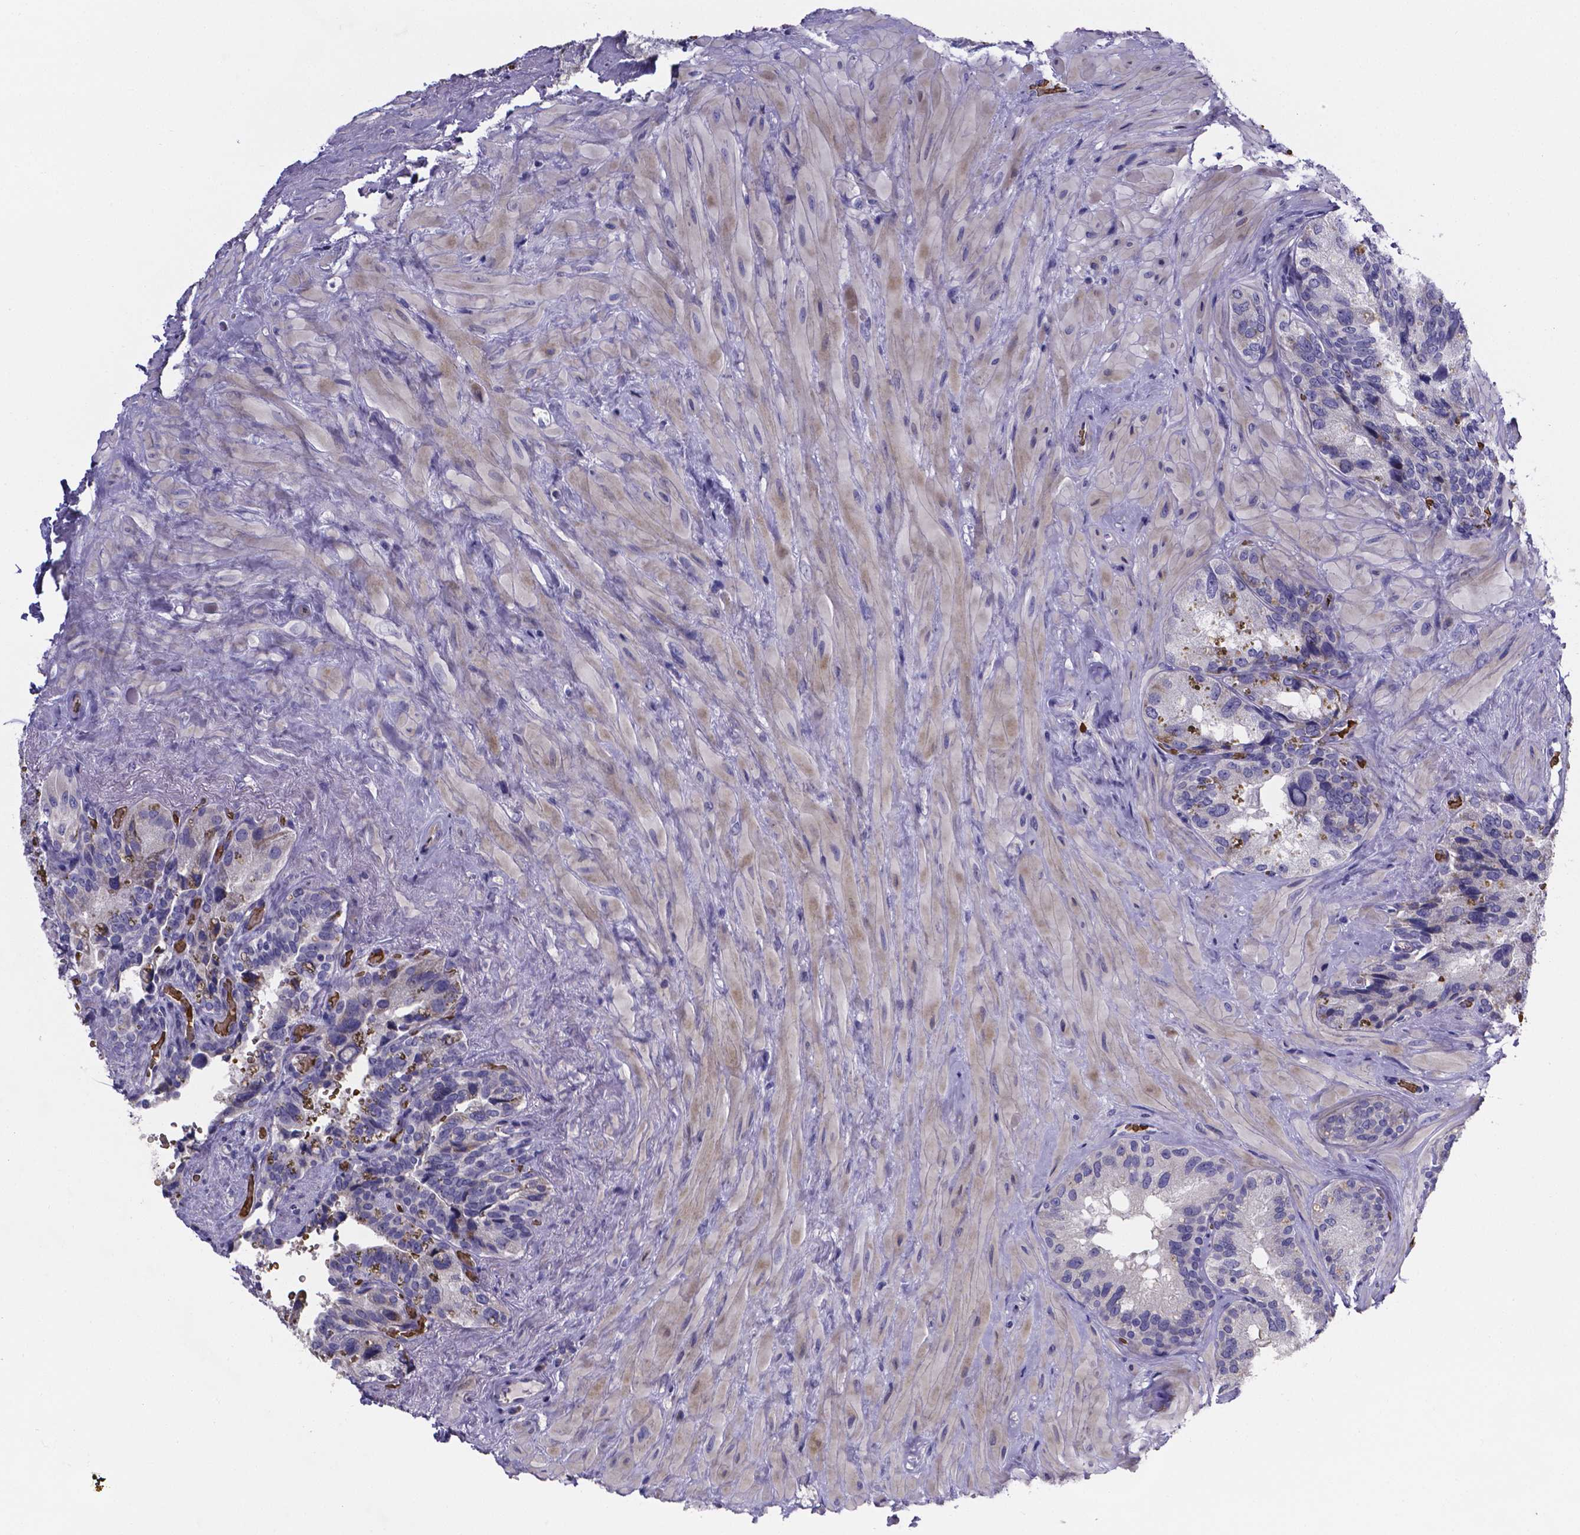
{"staining": {"intensity": "negative", "quantity": "none", "location": "none"}, "tissue": "seminal vesicle", "cell_type": "Glandular cells", "image_type": "normal", "snomed": [{"axis": "morphology", "description": "Normal tissue, NOS"}, {"axis": "topography", "description": "Seminal veicle"}], "caption": "Glandular cells show no significant protein staining in unremarkable seminal vesicle.", "gene": "GABRA3", "patient": {"sex": "male", "age": 69}}